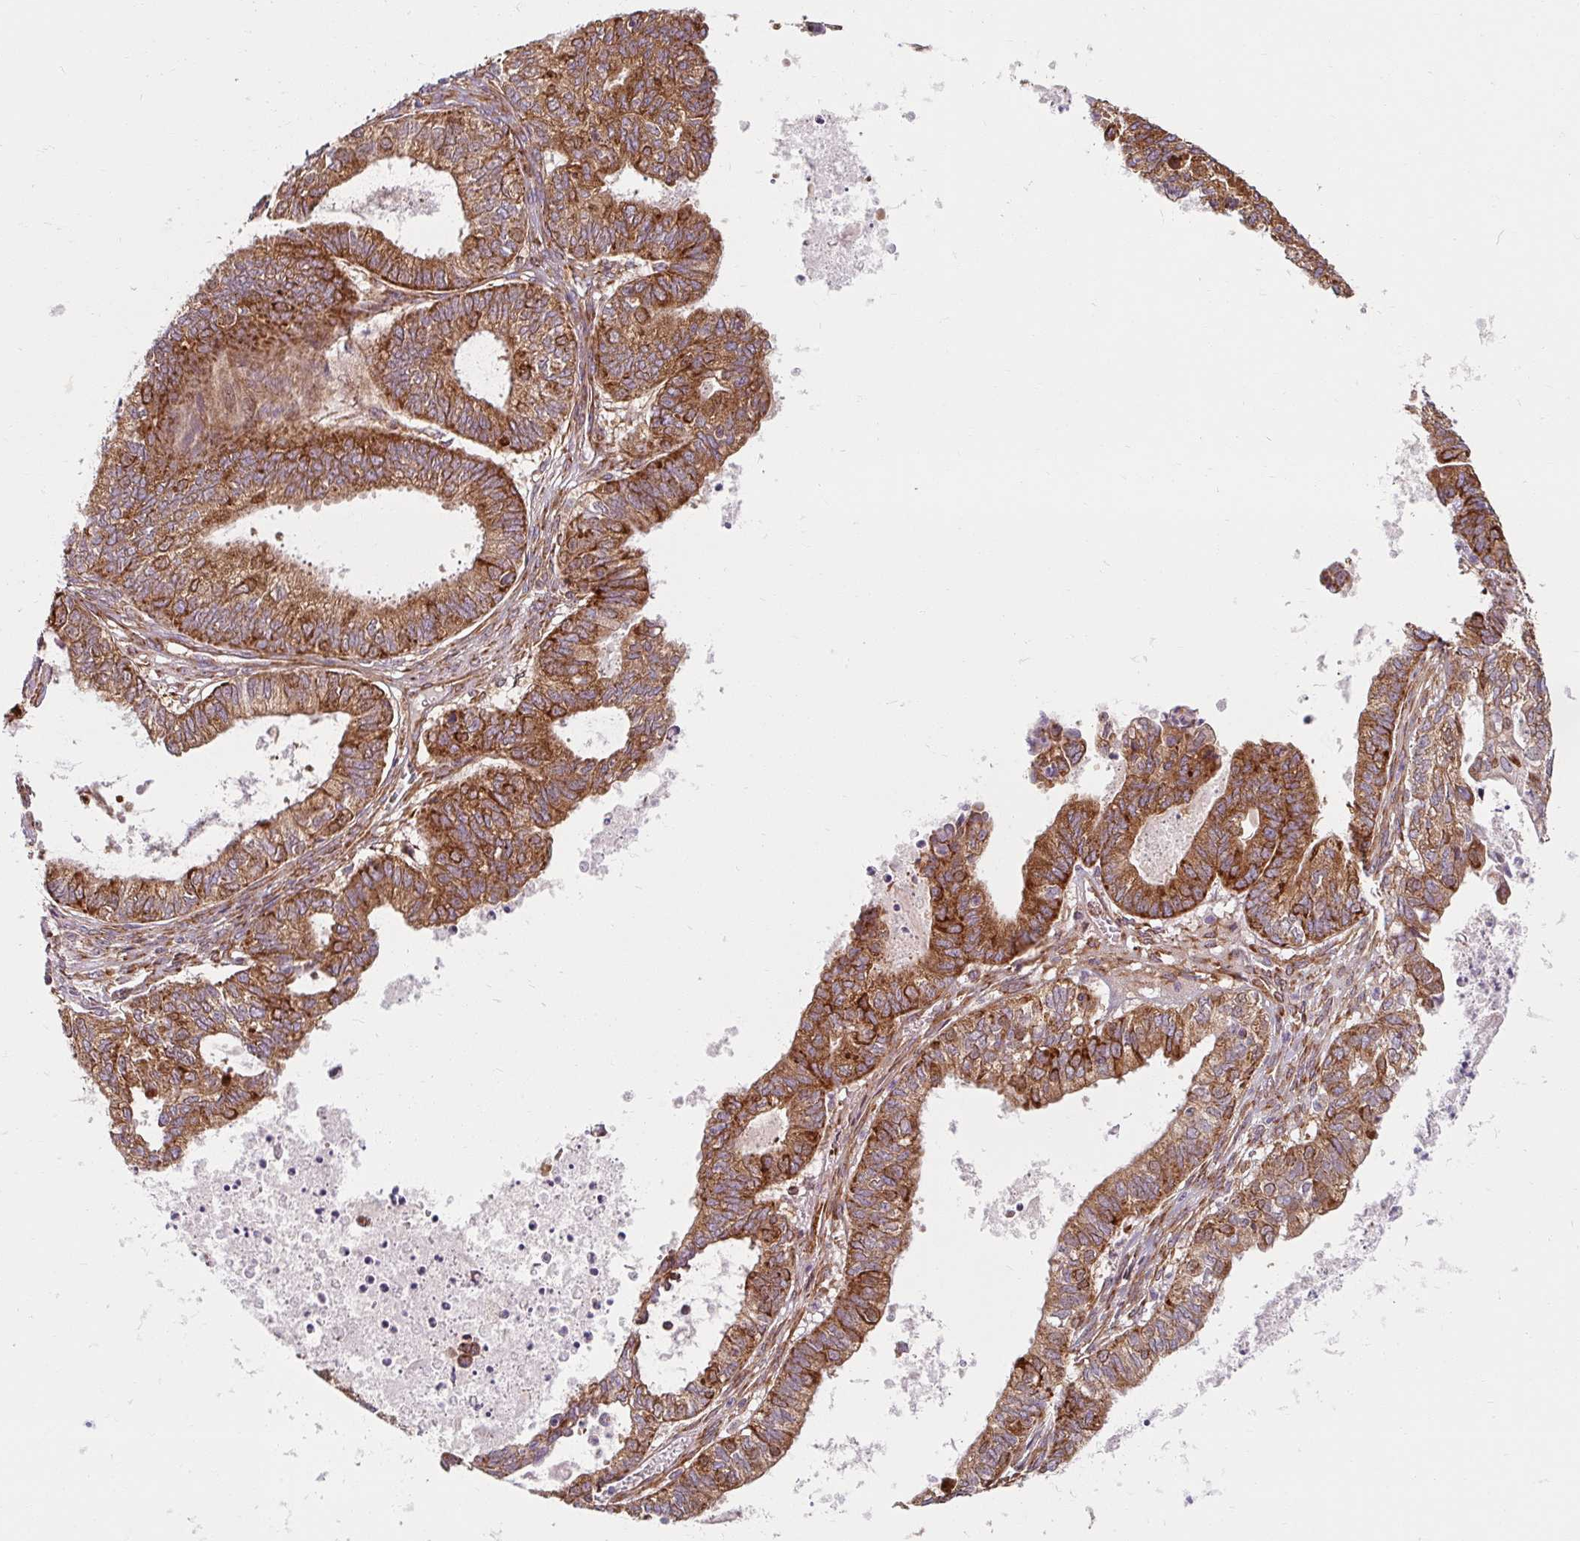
{"staining": {"intensity": "strong", "quantity": ">75%", "location": "cytoplasmic/membranous"}, "tissue": "ovarian cancer", "cell_type": "Tumor cells", "image_type": "cancer", "snomed": [{"axis": "morphology", "description": "Carcinoma, endometroid"}, {"axis": "topography", "description": "Ovary"}], "caption": "DAB immunohistochemical staining of human ovarian cancer shows strong cytoplasmic/membranous protein expression in about >75% of tumor cells.", "gene": "BTF3", "patient": {"sex": "female", "age": 64}}